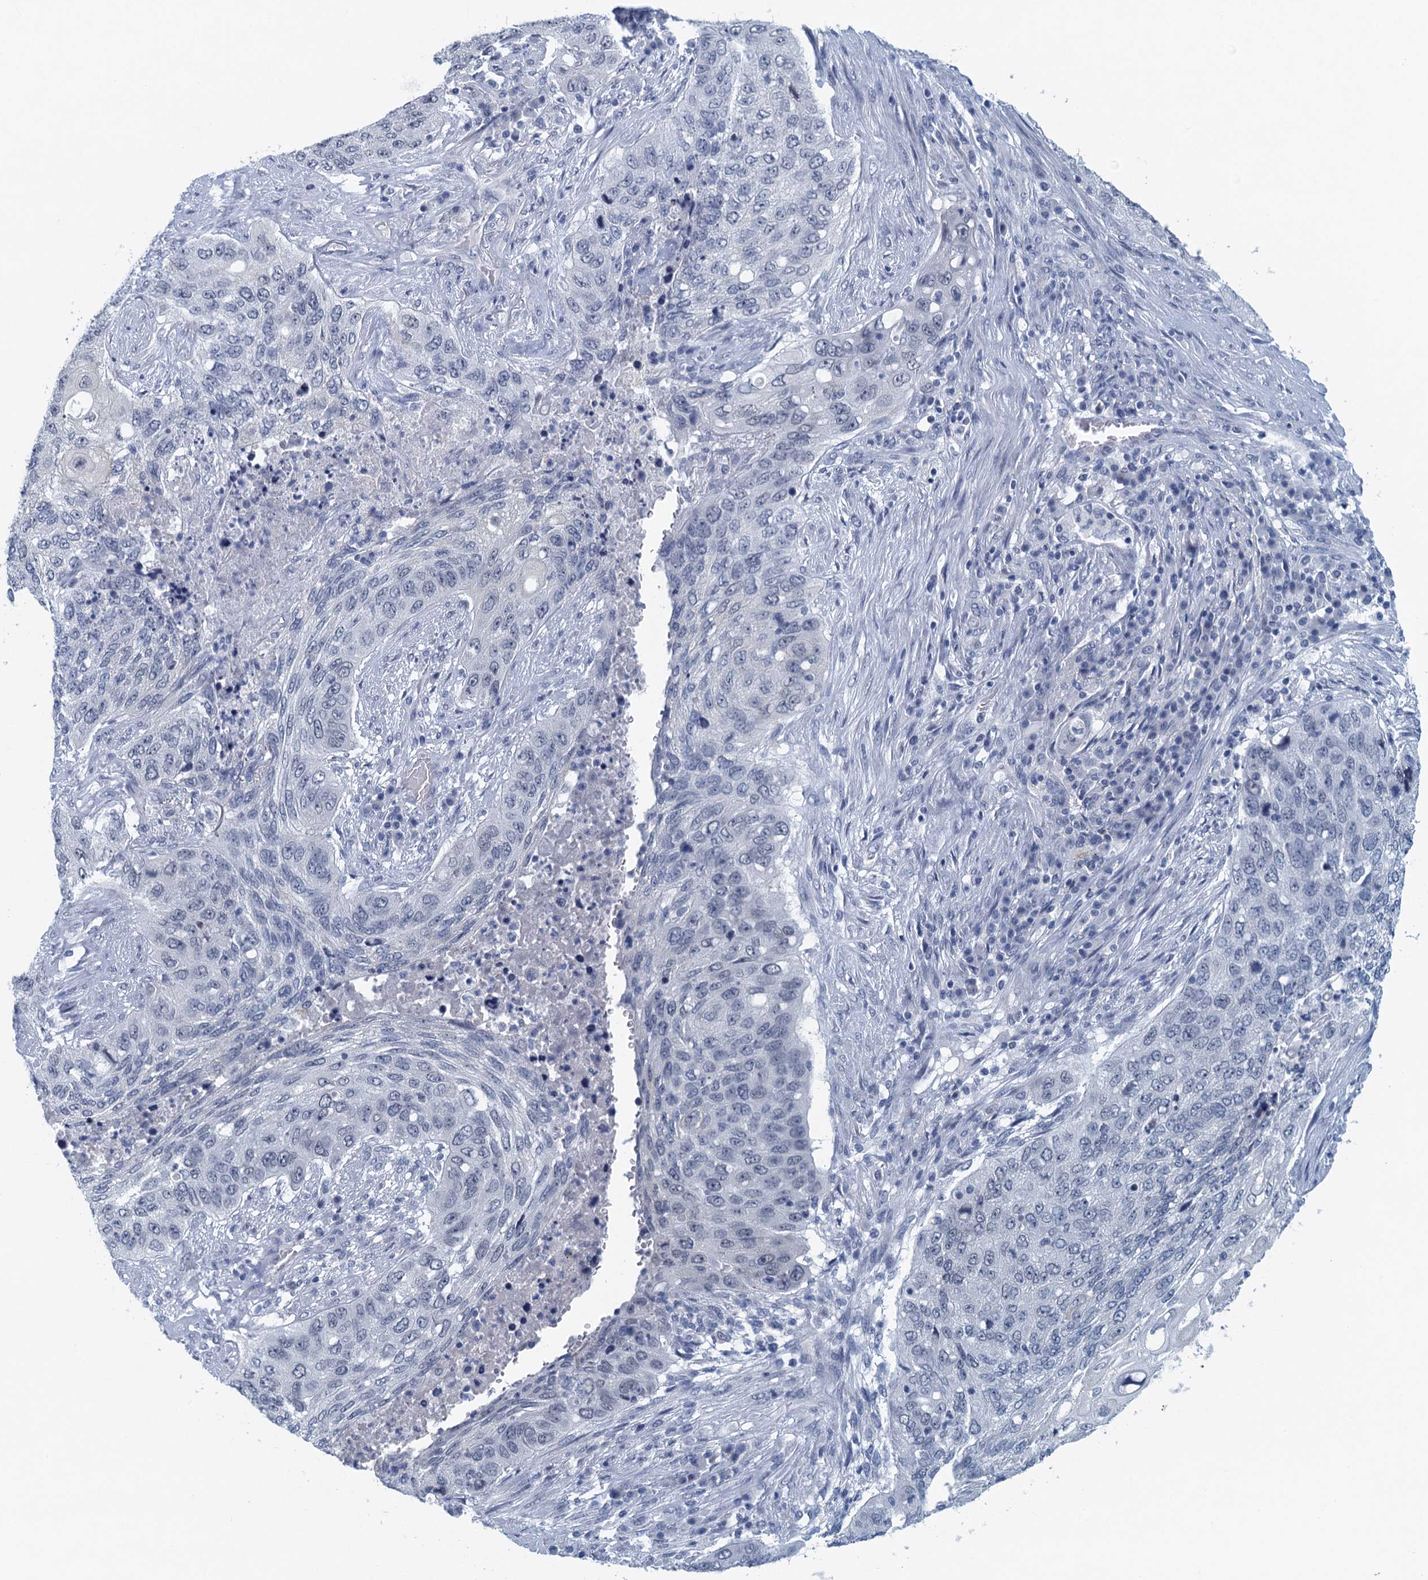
{"staining": {"intensity": "negative", "quantity": "none", "location": "none"}, "tissue": "lung cancer", "cell_type": "Tumor cells", "image_type": "cancer", "snomed": [{"axis": "morphology", "description": "Squamous cell carcinoma, NOS"}, {"axis": "topography", "description": "Lung"}], "caption": "Tumor cells are negative for brown protein staining in lung squamous cell carcinoma.", "gene": "ENSG00000131152", "patient": {"sex": "female", "age": 63}}